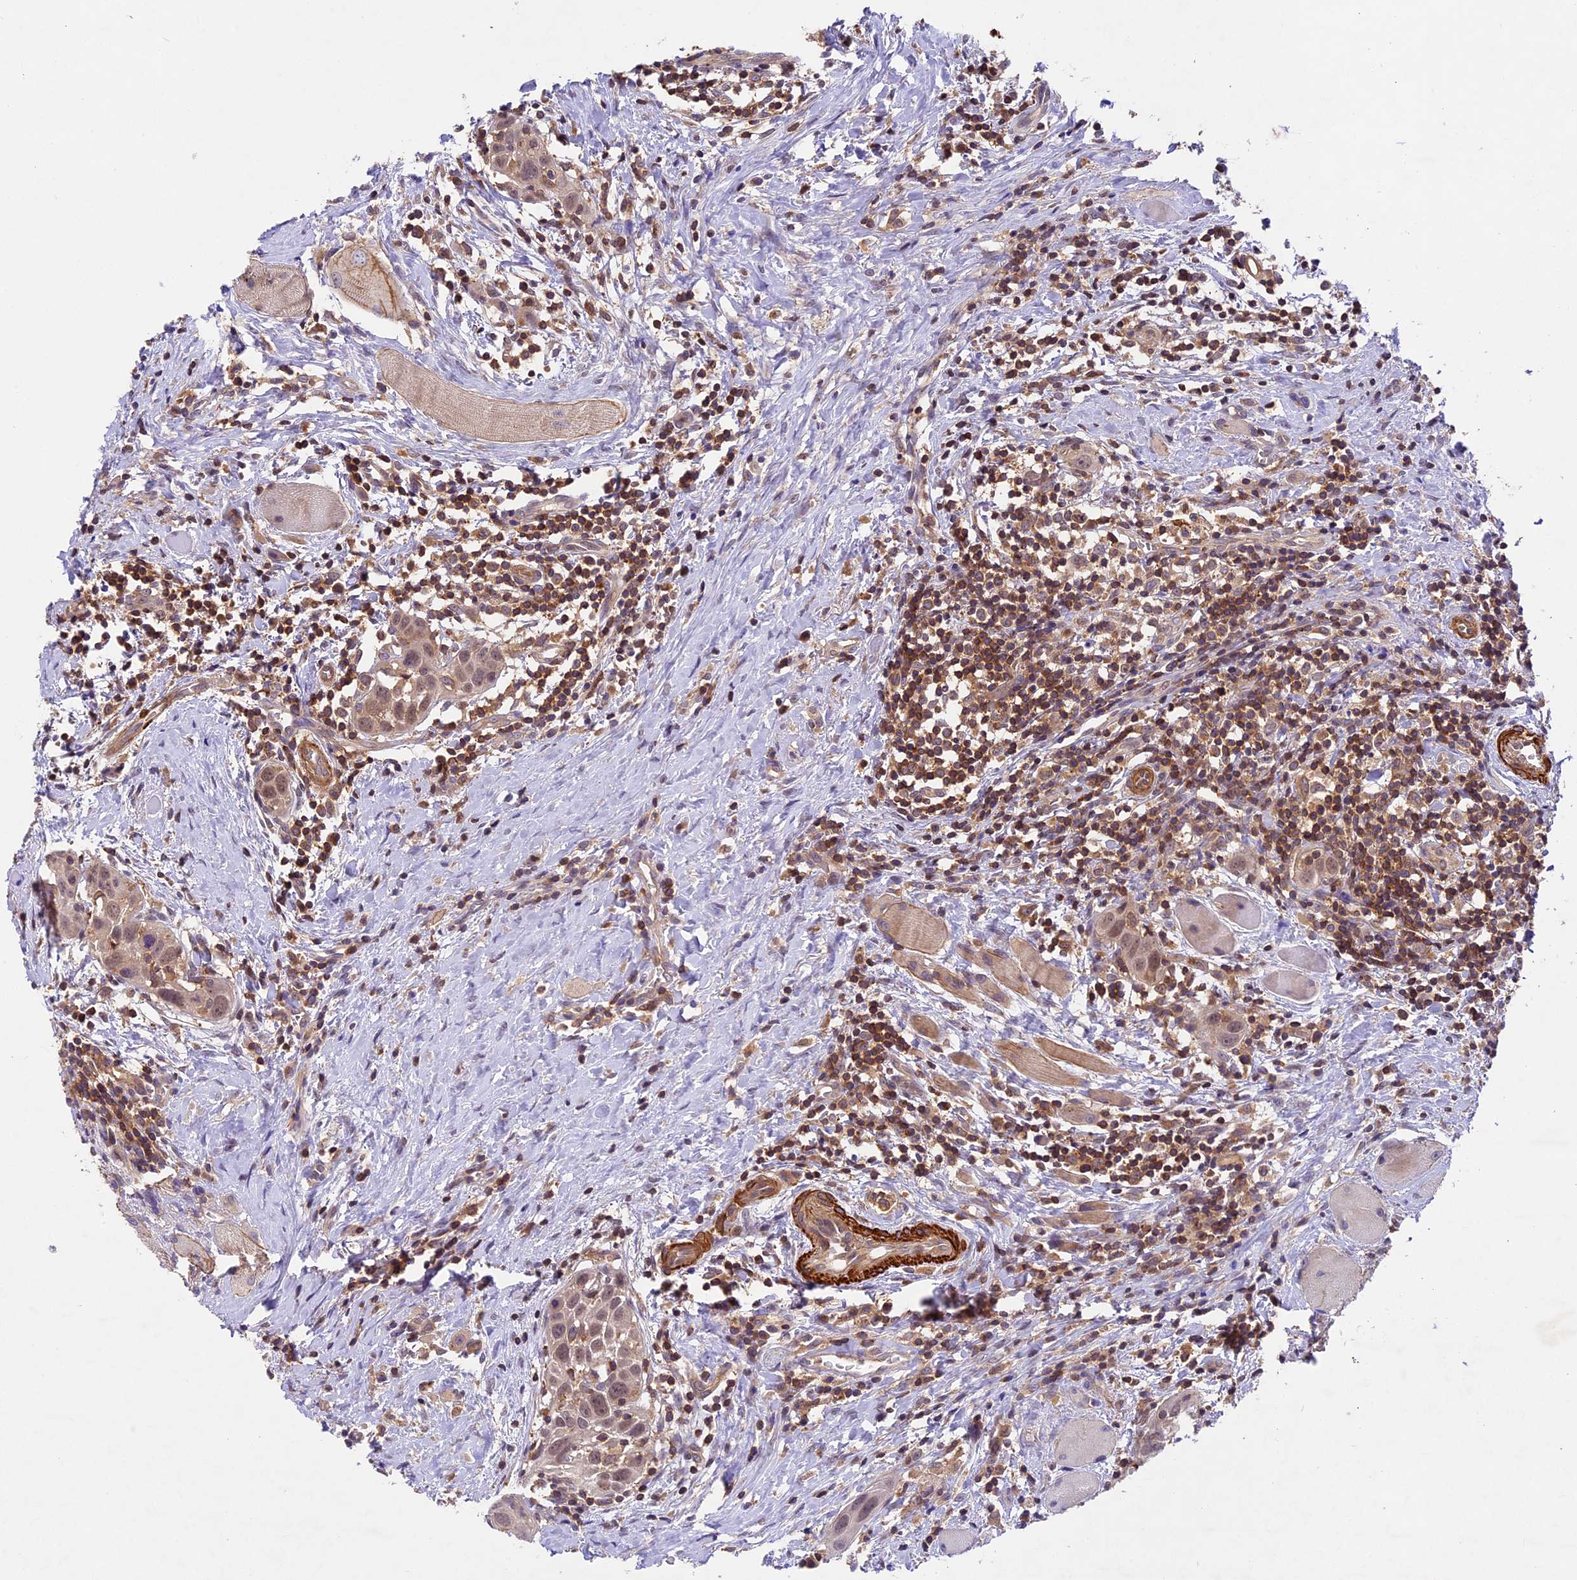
{"staining": {"intensity": "weak", "quantity": ">75%", "location": "nuclear"}, "tissue": "head and neck cancer", "cell_type": "Tumor cells", "image_type": "cancer", "snomed": [{"axis": "morphology", "description": "Squamous cell carcinoma, NOS"}, {"axis": "topography", "description": "Oral tissue"}, {"axis": "topography", "description": "Head-Neck"}], "caption": "A high-resolution micrograph shows IHC staining of squamous cell carcinoma (head and neck), which displays weak nuclear staining in about >75% of tumor cells. (Stains: DAB in brown, nuclei in blue, Microscopy: brightfield microscopy at high magnification).", "gene": "TBC1D1", "patient": {"sex": "female", "age": 50}}